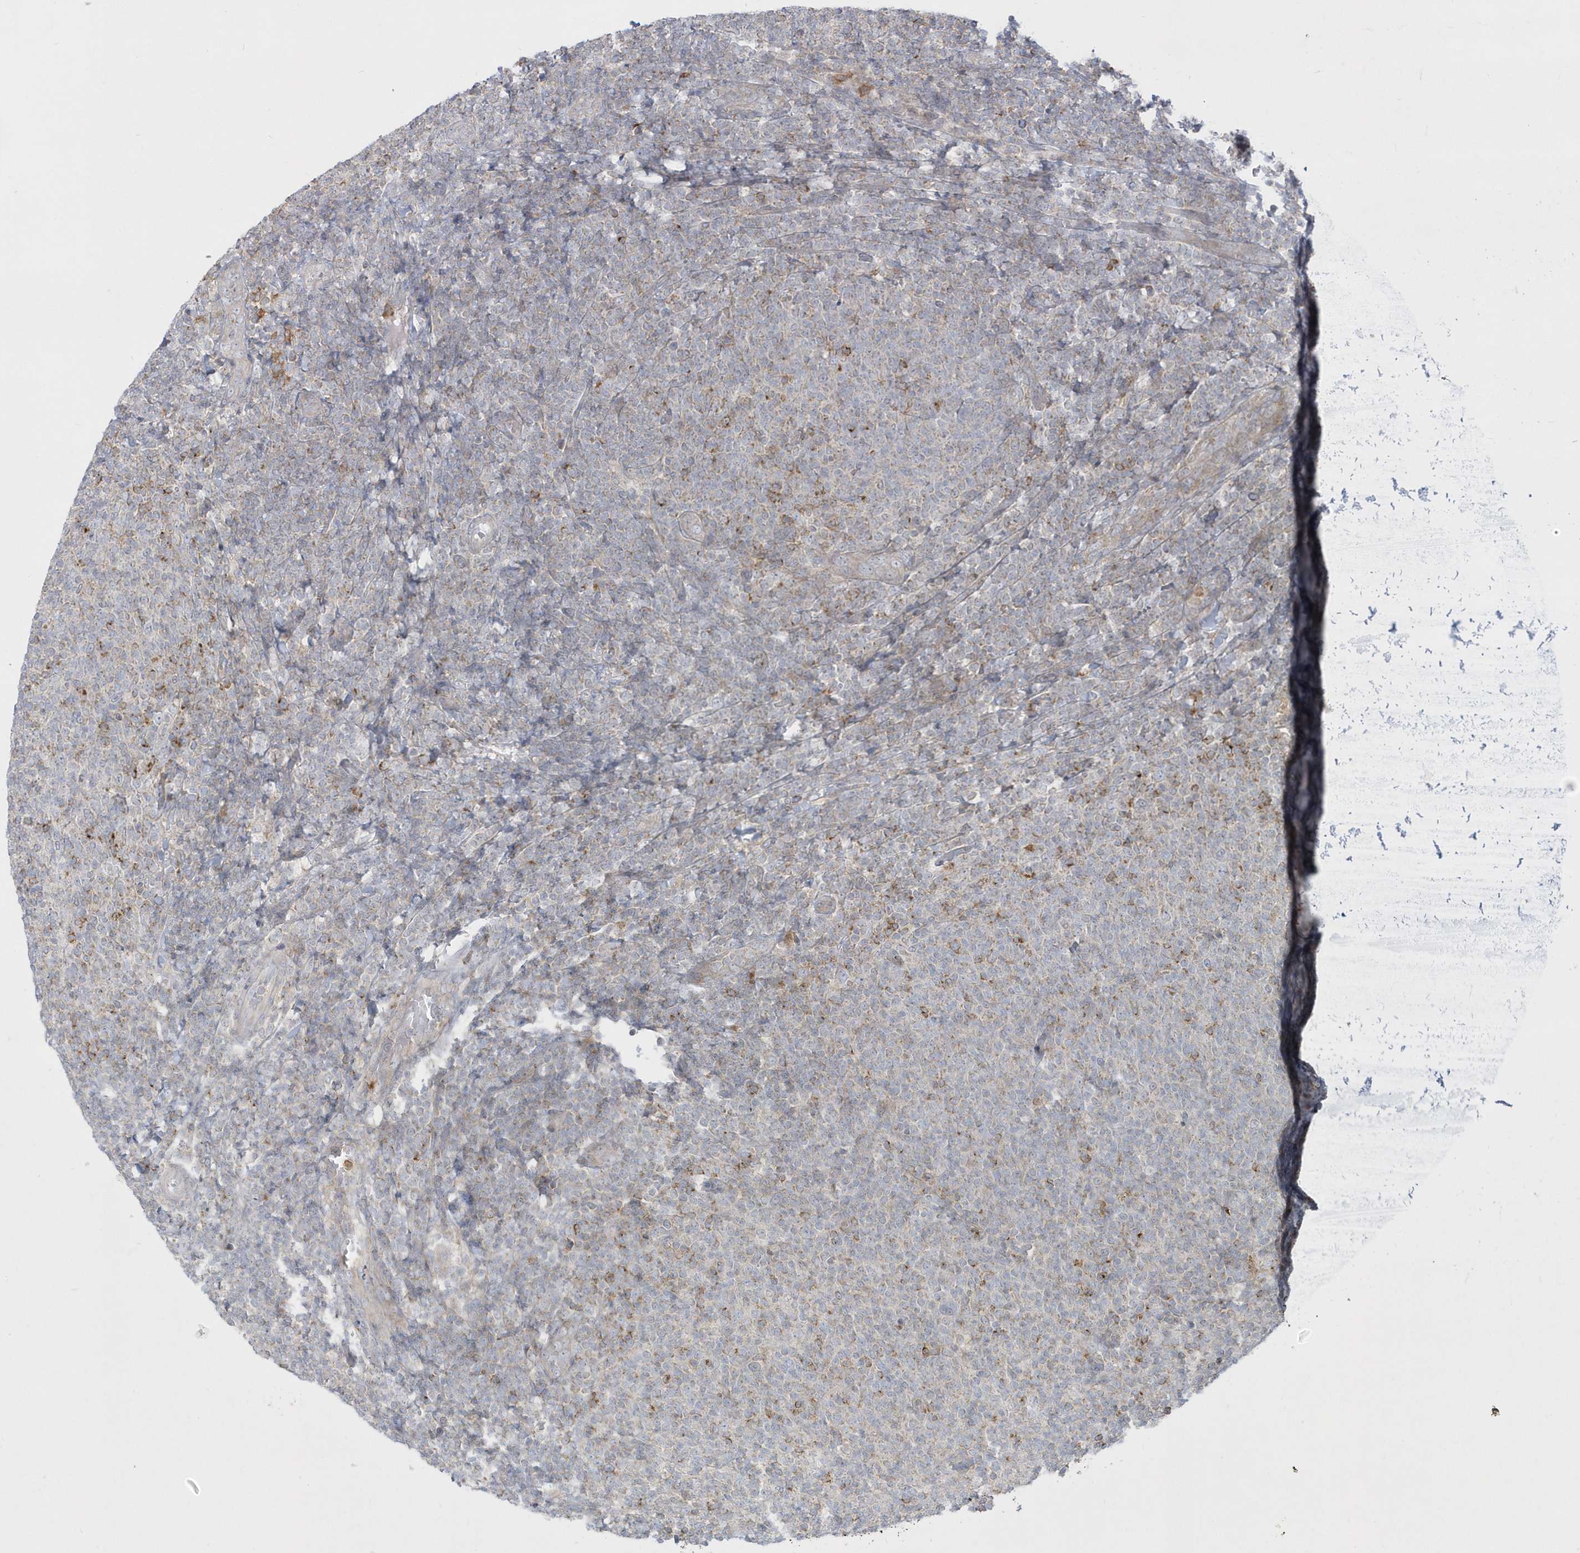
{"staining": {"intensity": "moderate", "quantity": "<25%", "location": "cytoplasmic/membranous"}, "tissue": "lymphoma", "cell_type": "Tumor cells", "image_type": "cancer", "snomed": [{"axis": "morphology", "description": "Malignant lymphoma, non-Hodgkin's type, Low grade"}, {"axis": "topography", "description": "Lymph node"}], "caption": "The immunohistochemical stain shows moderate cytoplasmic/membranous staining in tumor cells of lymphoma tissue. The staining was performed using DAB (3,3'-diaminobenzidine) to visualize the protein expression in brown, while the nuclei were stained in blue with hematoxylin (Magnification: 20x).", "gene": "DNAJC18", "patient": {"sex": "male", "age": 66}}